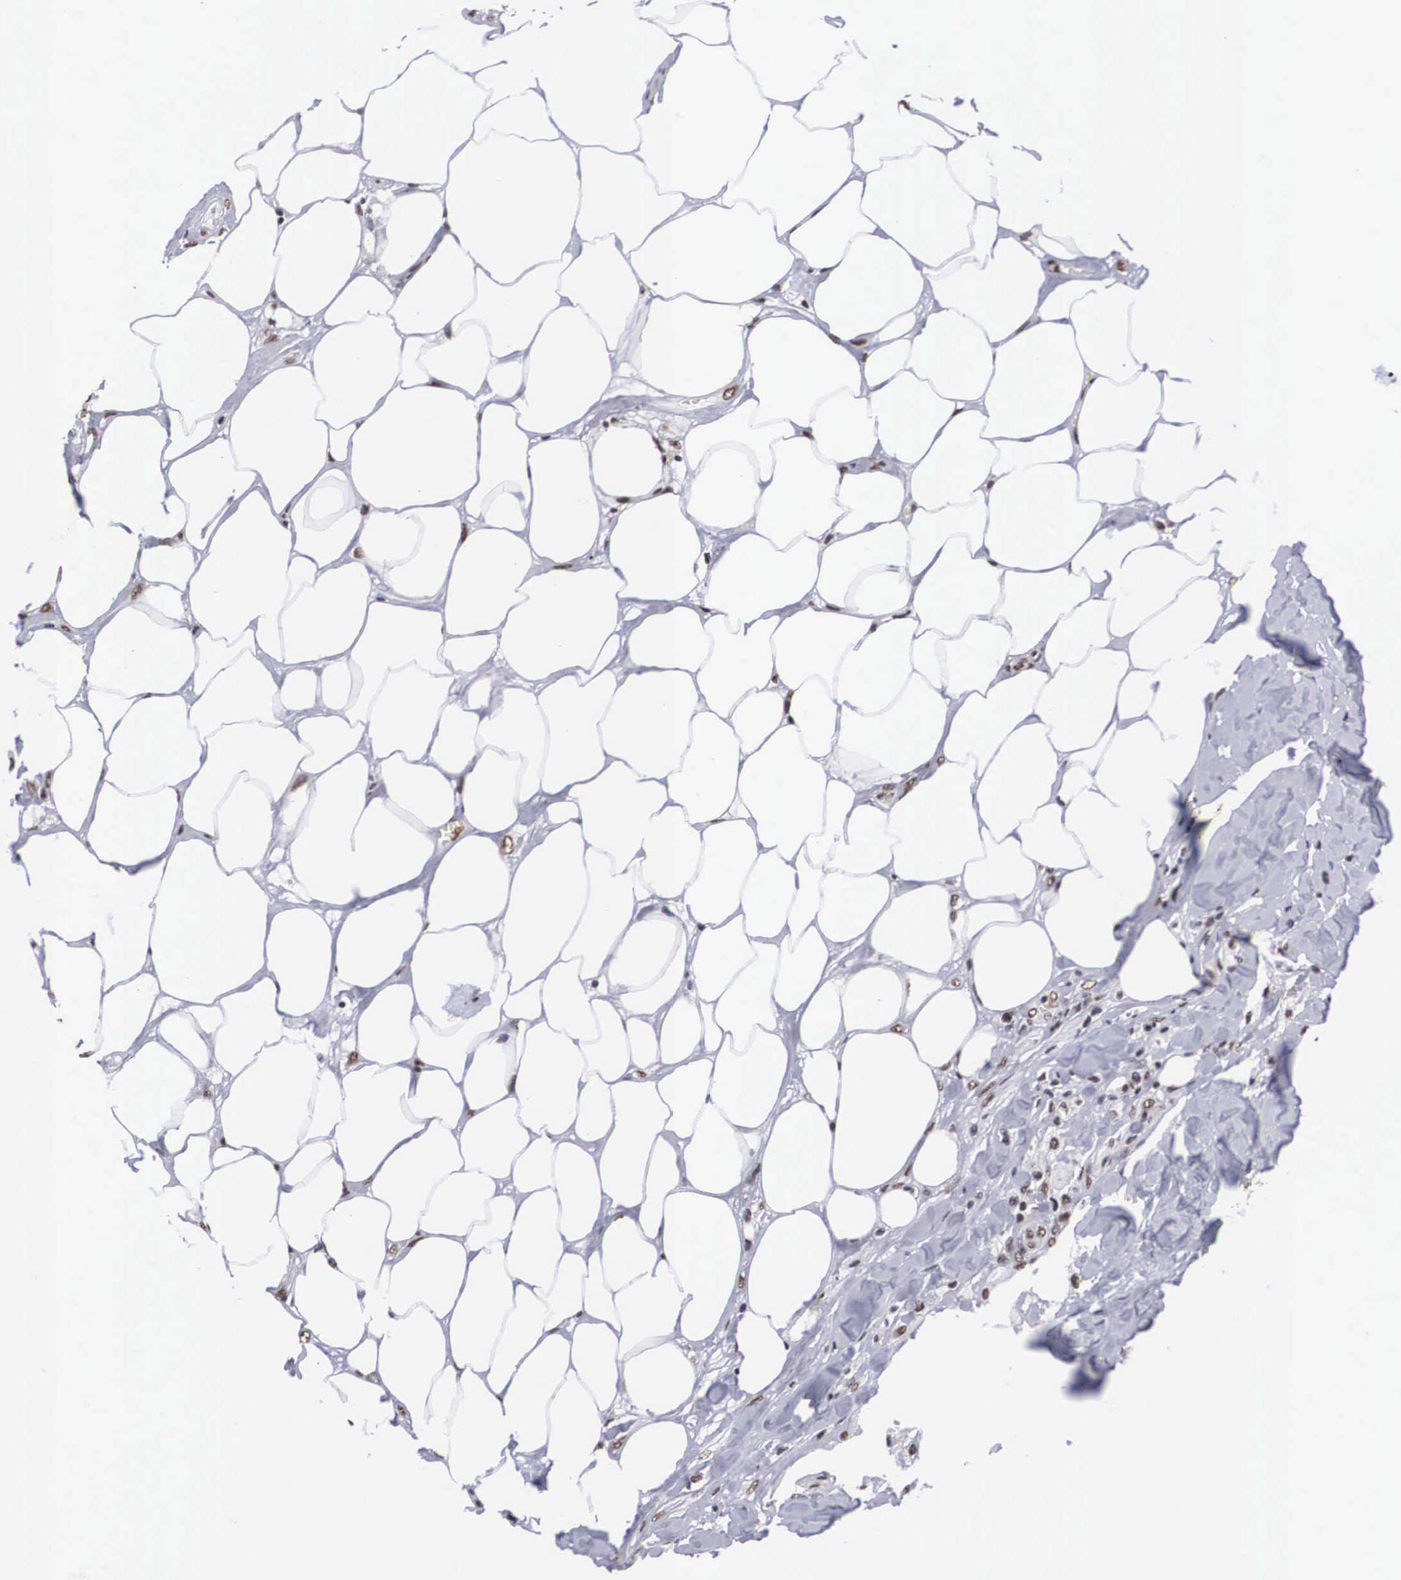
{"staining": {"intensity": "moderate", "quantity": ">75%", "location": "nuclear"}, "tissue": "breast cancer", "cell_type": "Tumor cells", "image_type": "cancer", "snomed": [{"axis": "morphology", "description": "Neoplasm, malignant, NOS"}, {"axis": "topography", "description": "Breast"}], "caption": "This image displays breast malignant neoplasm stained with immunohistochemistry (IHC) to label a protein in brown. The nuclear of tumor cells show moderate positivity for the protein. Nuclei are counter-stained blue.", "gene": "ACIN1", "patient": {"sex": "female", "age": 50}}